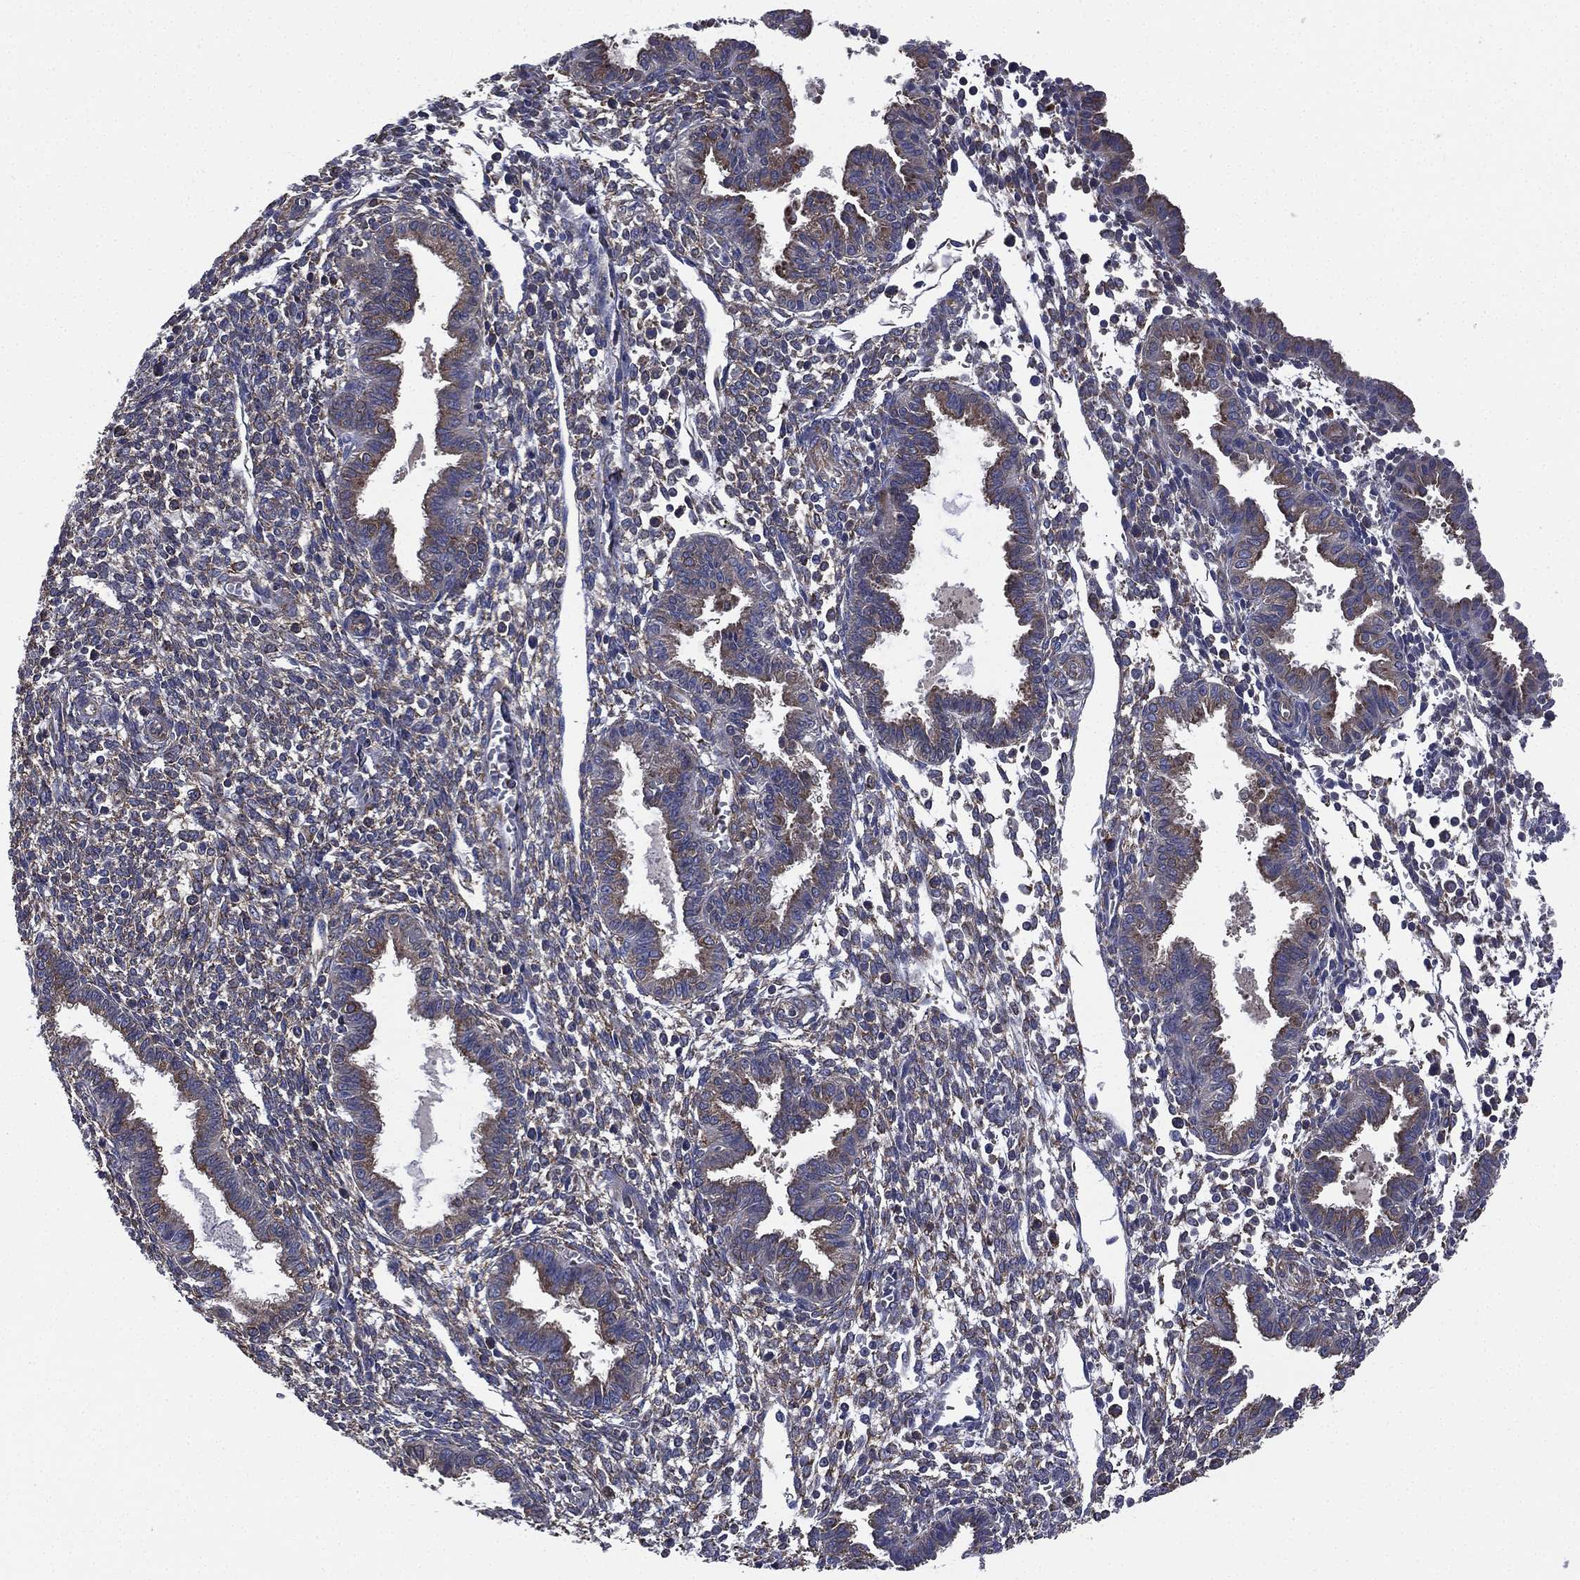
{"staining": {"intensity": "weak", "quantity": "25%-75%", "location": "cytoplasmic/membranous"}, "tissue": "endometrium", "cell_type": "Cells in endometrial stroma", "image_type": "normal", "snomed": [{"axis": "morphology", "description": "Normal tissue, NOS"}, {"axis": "topography", "description": "Endometrium"}], "caption": "The photomicrograph shows a brown stain indicating the presence of a protein in the cytoplasmic/membranous of cells in endometrial stroma in endometrium. The staining was performed using DAB (3,3'-diaminobenzidine), with brown indicating positive protein expression. Nuclei are stained blue with hematoxylin.", "gene": "FARSA", "patient": {"sex": "female", "age": 37}}